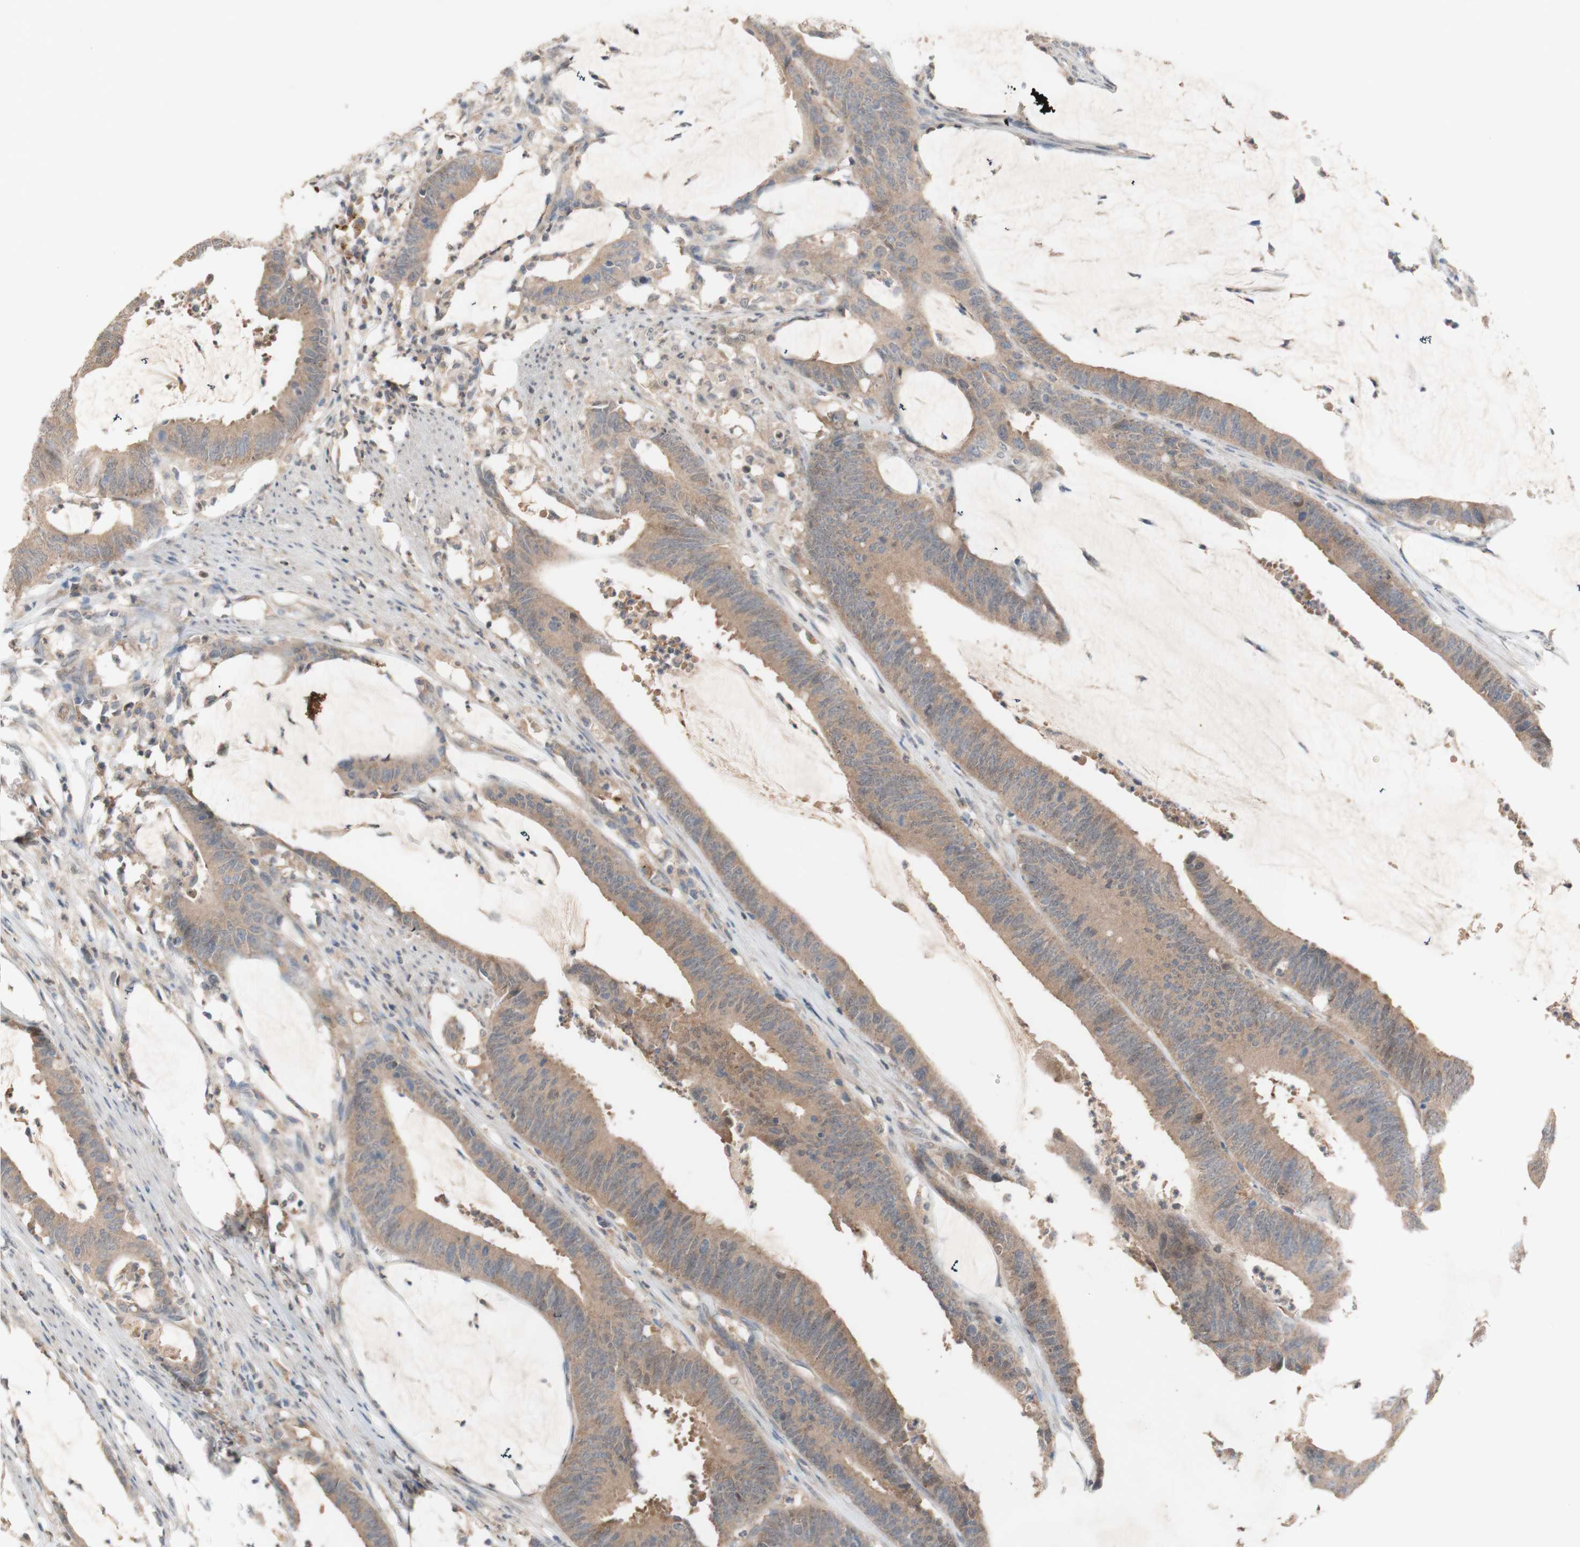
{"staining": {"intensity": "moderate", "quantity": ">75%", "location": "cytoplasmic/membranous"}, "tissue": "colorectal cancer", "cell_type": "Tumor cells", "image_type": "cancer", "snomed": [{"axis": "morphology", "description": "Adenocarcinoma, NOS"}, {"axis": "topography", "description": "Rectum"}], "caption": "DAB immunohistochemical staining of human colorectal adenocarcinoma shows moderate cytoplasmic/membranous protein staining in about >75% of tumor cells.", "gene": "PEX2", "patient": {"sex": "female", "age": 66}}